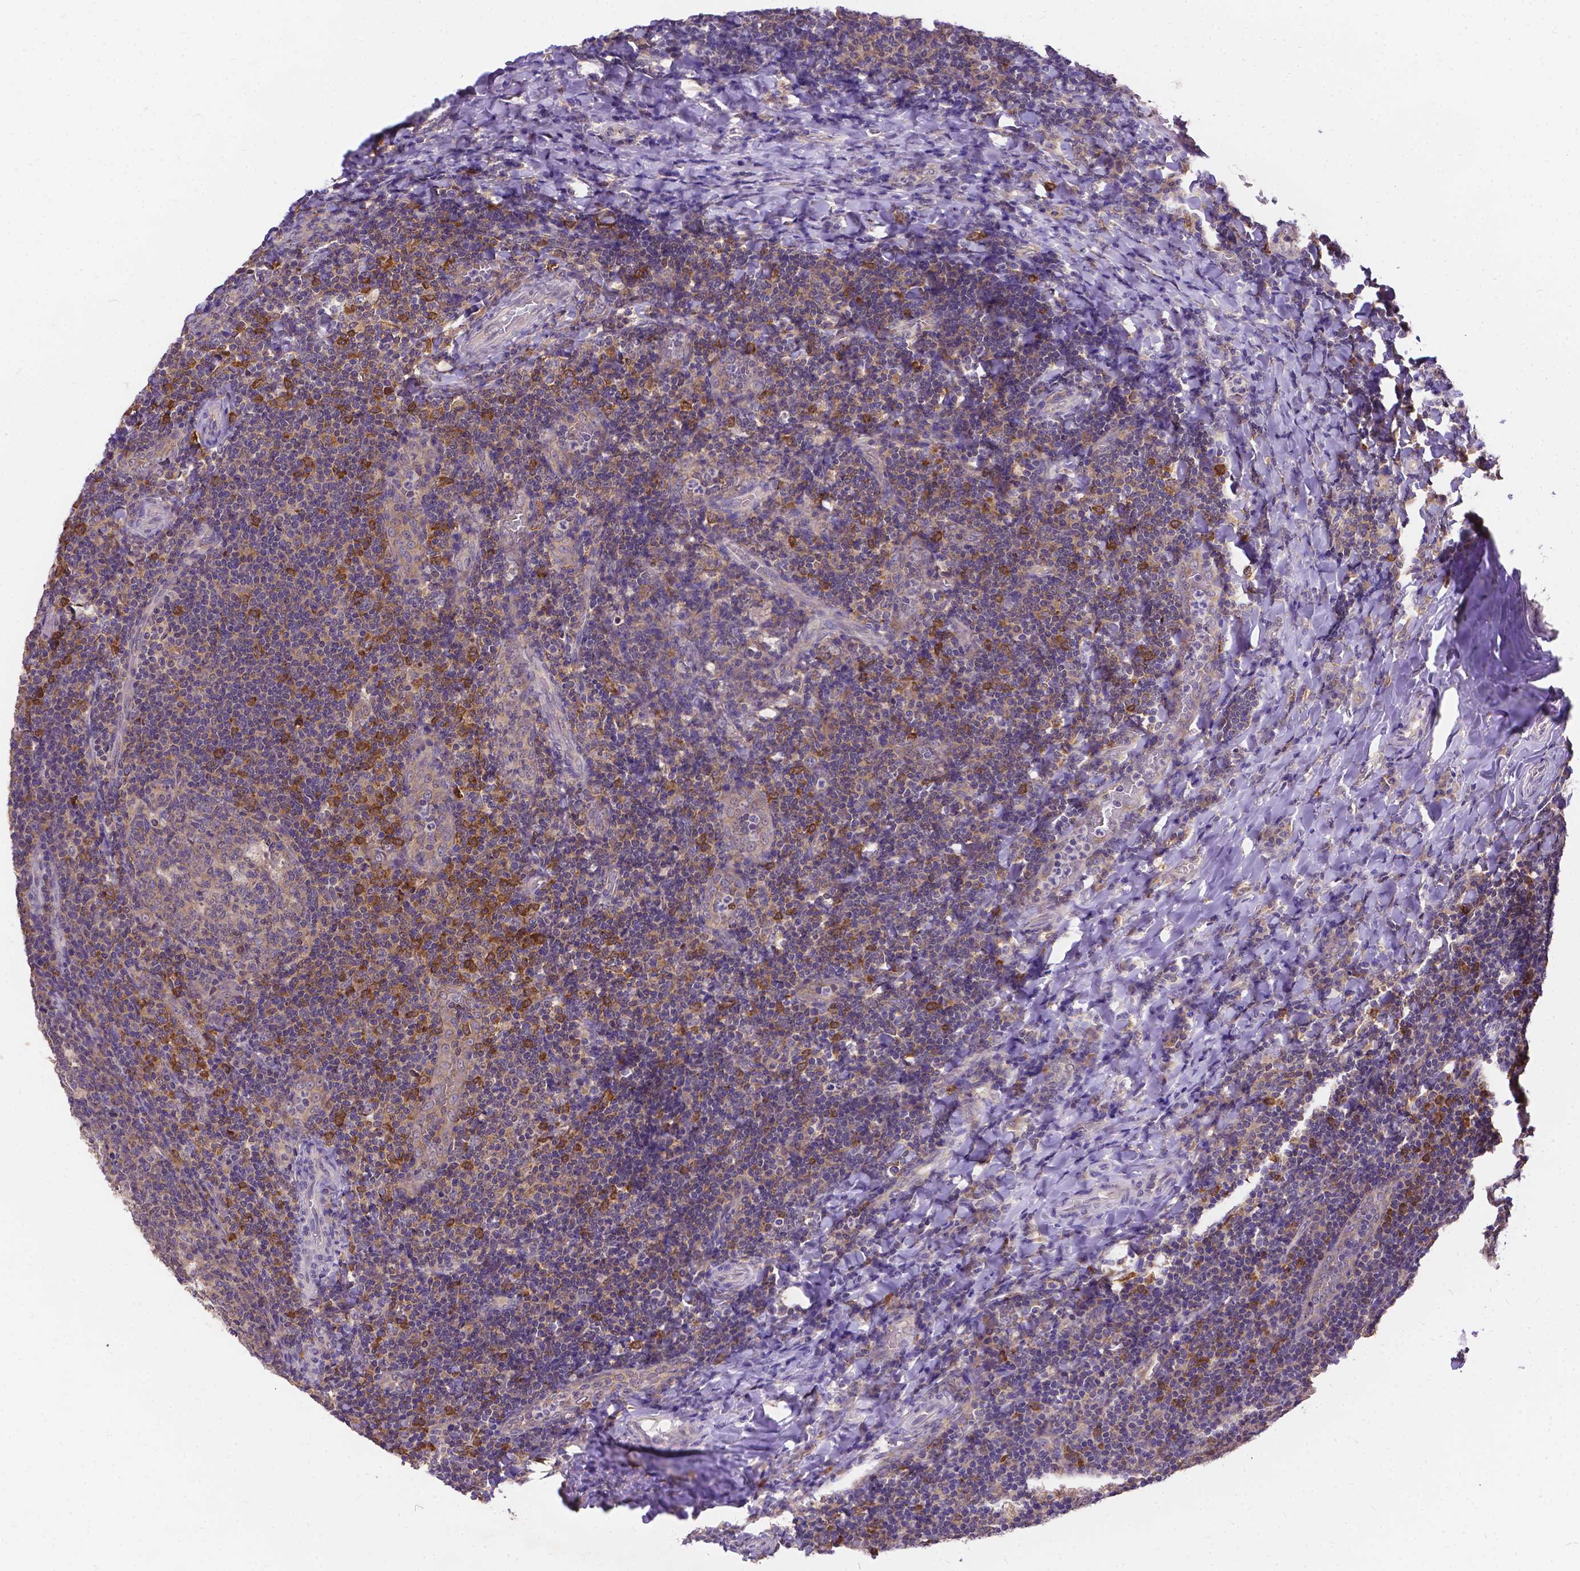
{"staining": {"intensity": "weak", "quantity": ">75%", "location": "cytoplasmic/membranous"}, "tissue": "tonsil", "cell_type": "Germinal center cells", "image_type": "normal", "snomed": [{"axis": "morphology", "description": "Normal tissue, NOS"}, {"axis": "topography", "description": "Tonsil"}], "caption": "A micrograph of human tonsil stained for a protein exhibits weak cytoplasmic/membranous brown staining in germinal center cells.", "gene": "DENND6A", "patient": {"sex": "male", "age": 17}}